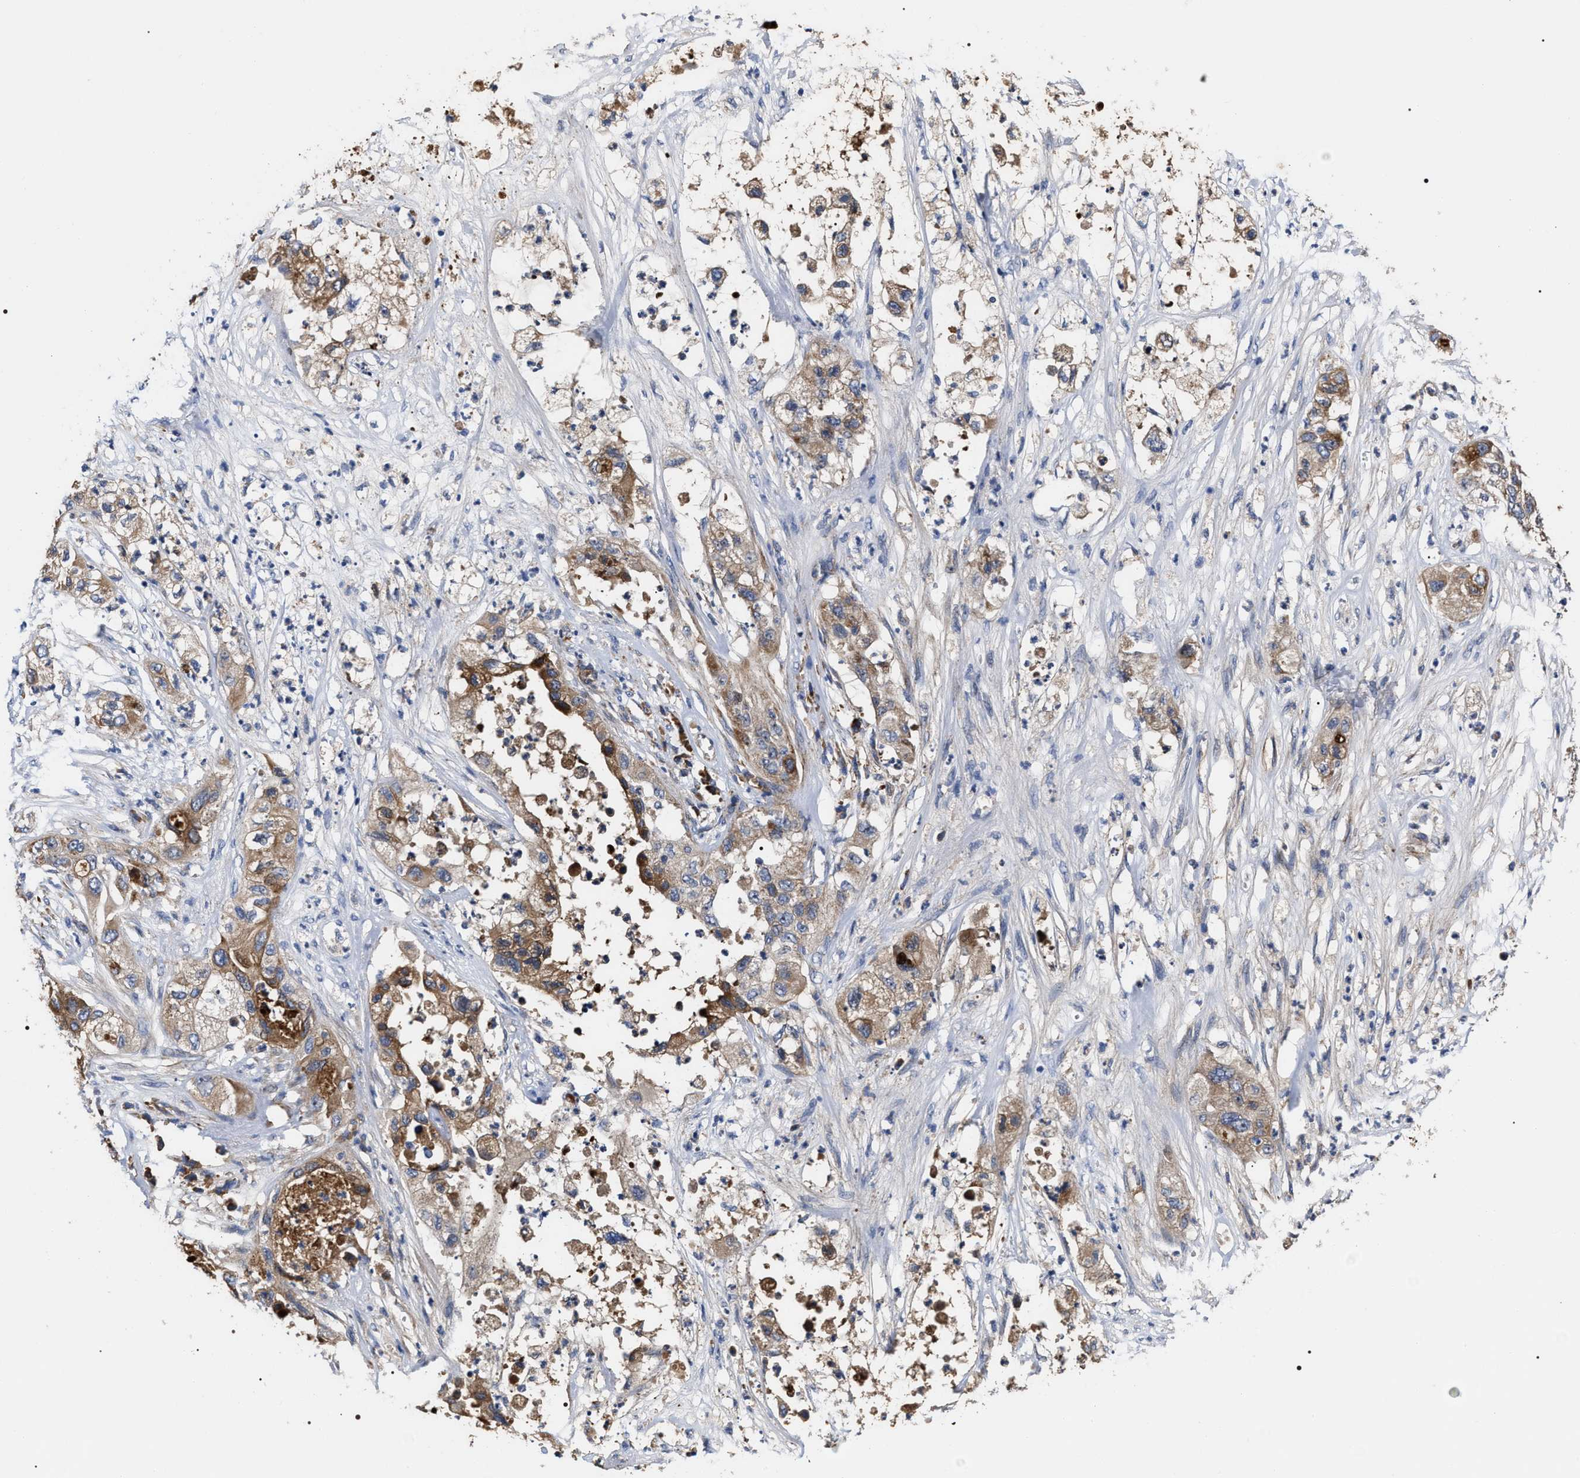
{"staining": {"intensity": "moderate", "quantity": ">75%", "location": "cytoplasmic/membranous"}, "tissue": "pancreatic cancer", "cell_type": "Tumor cells", "image_type": "cancer", "snomed": [{"axis": "morphology", "description": "Adenocarcinoma, NOS"}, {"axis": "topography", "description": "Pancreas"}], "caption": "A brown stain shows moderate cytoplasmic/membranous expression of a protein in adenocarcinoma (pancreatic) tumor cells.", "gene": "MACC1", "patient": {"sex": "female", "age": 78}}